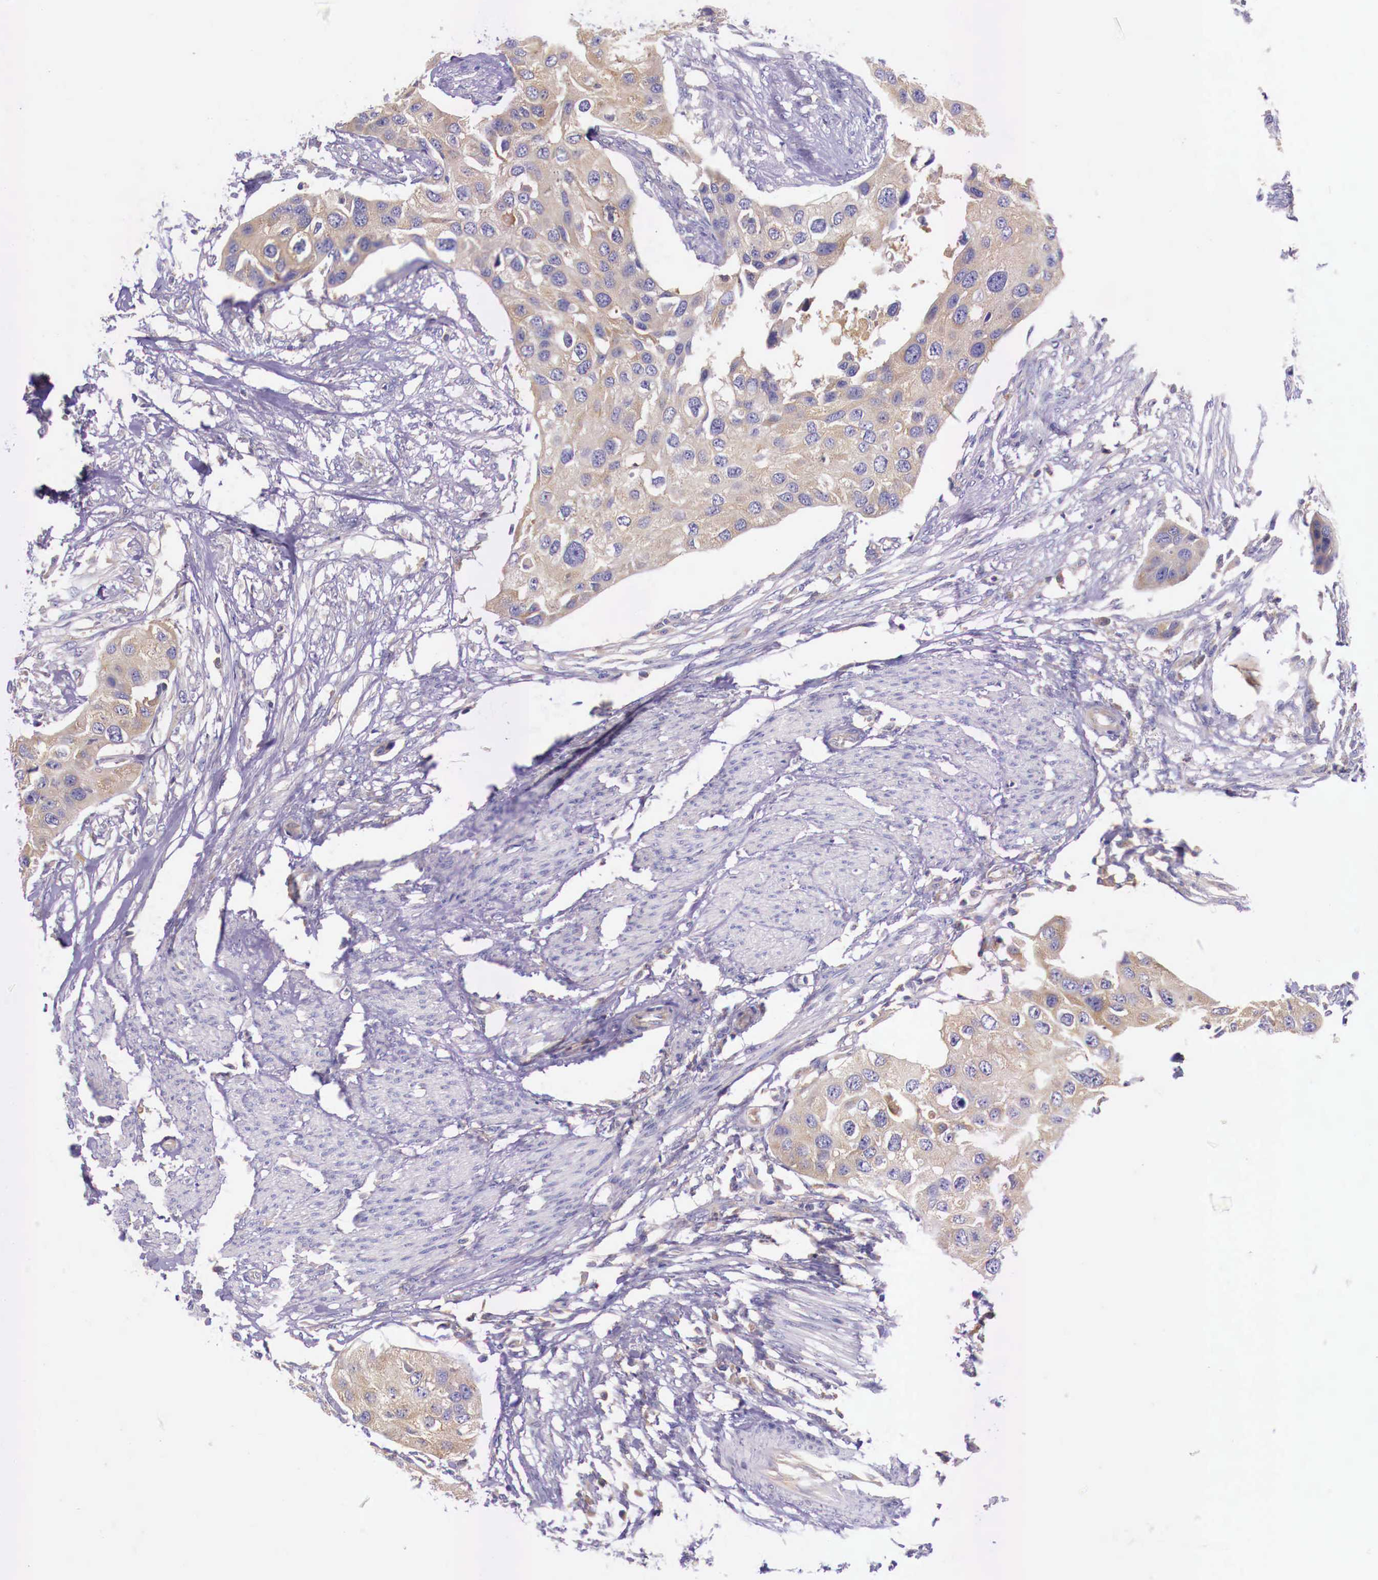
{"staining": {"intensity": "weak", "quantity": ">75%", "location": "cytoplasmic/membranous"}, "tissue": "urothelial cancer", "cell_type": "Tumor cells", "image_type": "cancer", "snomed": [{"axis": "morphology", "description": "Urothelial carcinoma, High grade"}, {"axis": "topography", "description": "Urinary bladder"}], "caption": "High-grade urothelial carcinoma was stained to show a protein in brown. There is low levels of weak cytoplasmic/membranous expression in approximately >75% of tumor cells. Using DAB (brown) and hematoxylin (blue) stains, captured at high magnification using brightfield microscopy.", "gene": "GRIPAP1", "patient": {"sex": "male", "age": 55}}